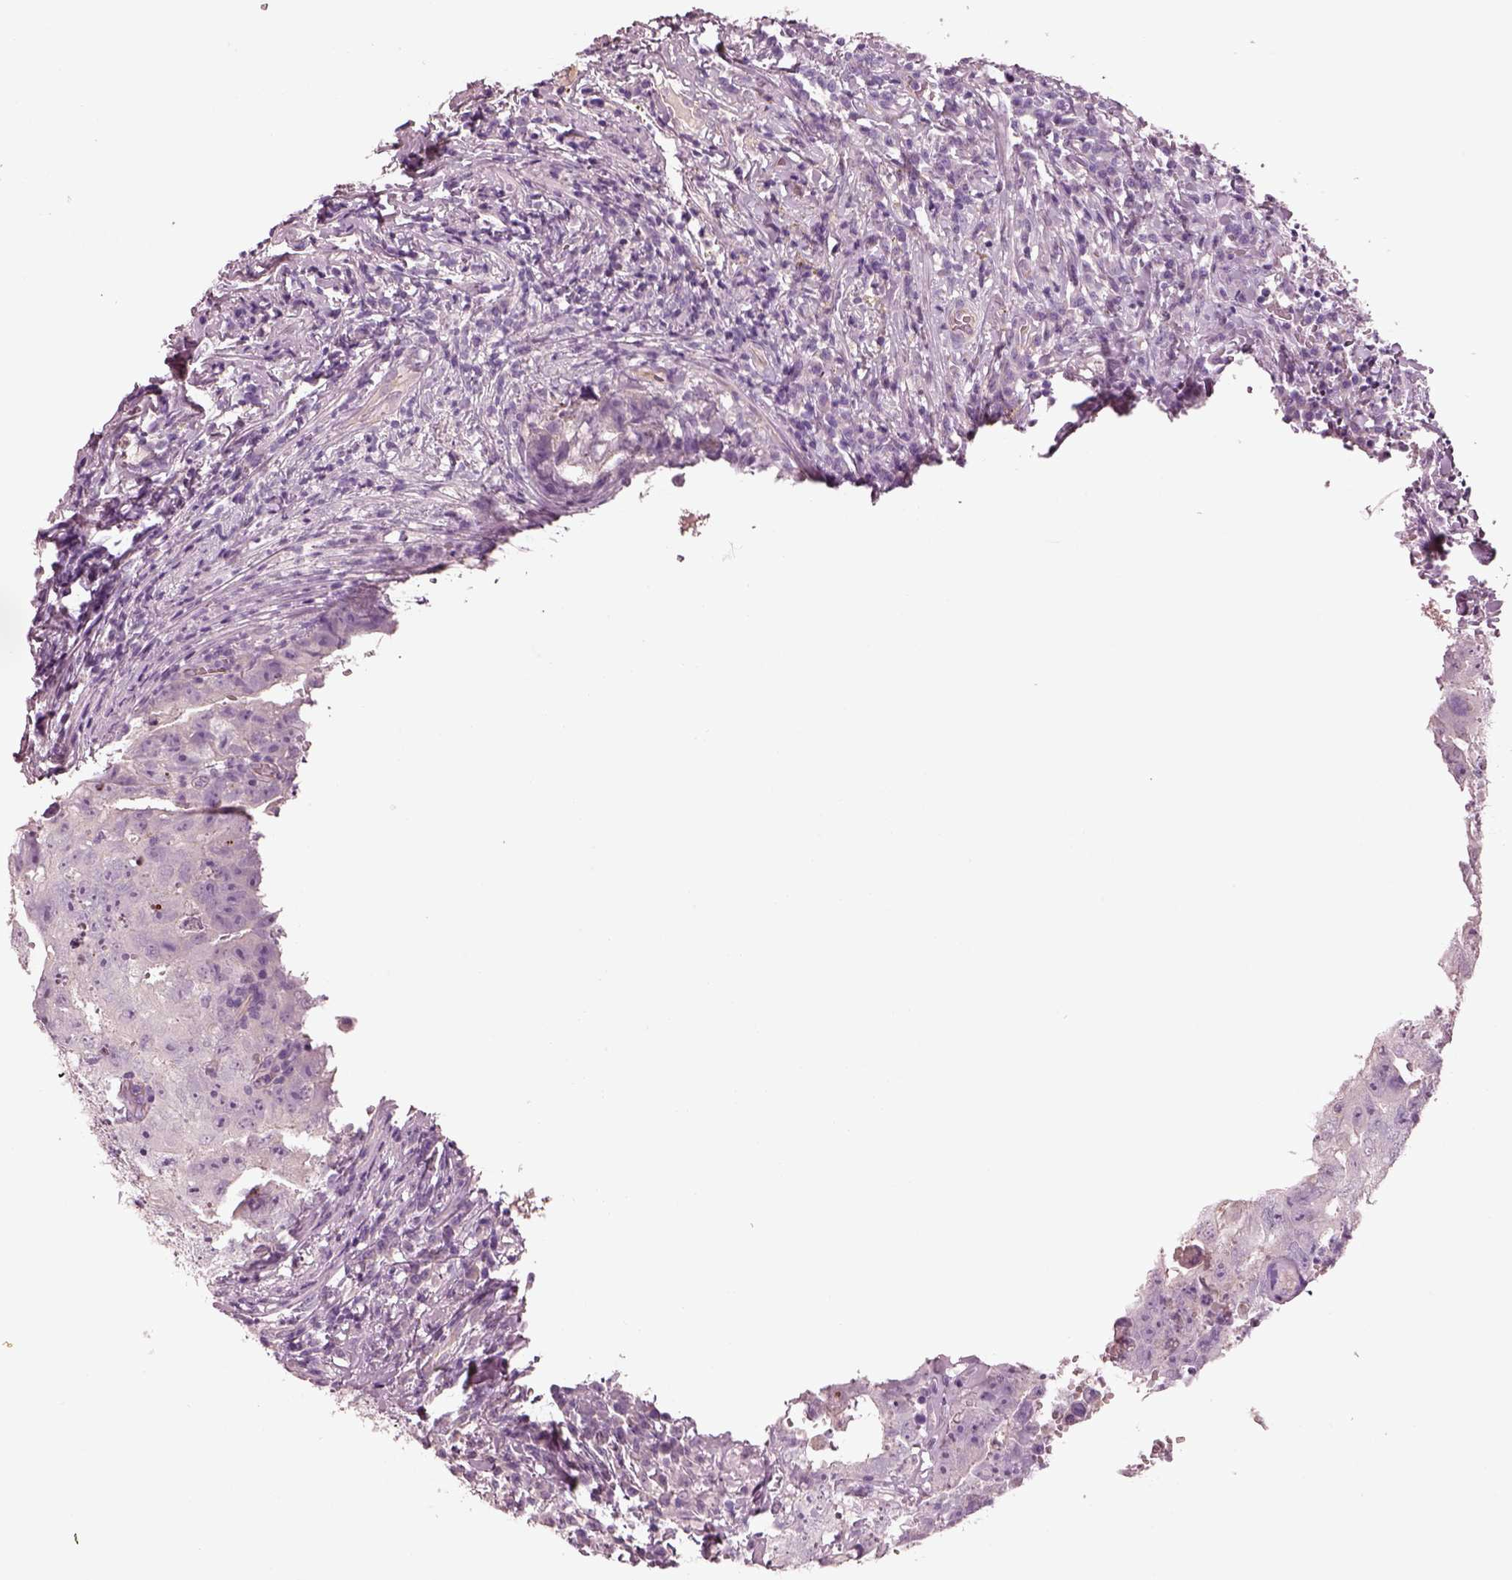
{"staining": {"intensity": "negative", "quantity": "none", "location": "none"}, "tissue": "testis cancer", "cell_type": "Tumor cells", "image_type": "cancer", "snomed": [{"axis": "morphology", "description": "Carcinoma, Embryonal, NOS"}, {"axis": "topography", "description": "Testis"}], "caption": "This is a micrograph of immunohistochemistry staining of testis cancer, which shows no staining in tumor cells.", "gene": "IGLL1", "patient": {"sex": "male", "age": 36}}